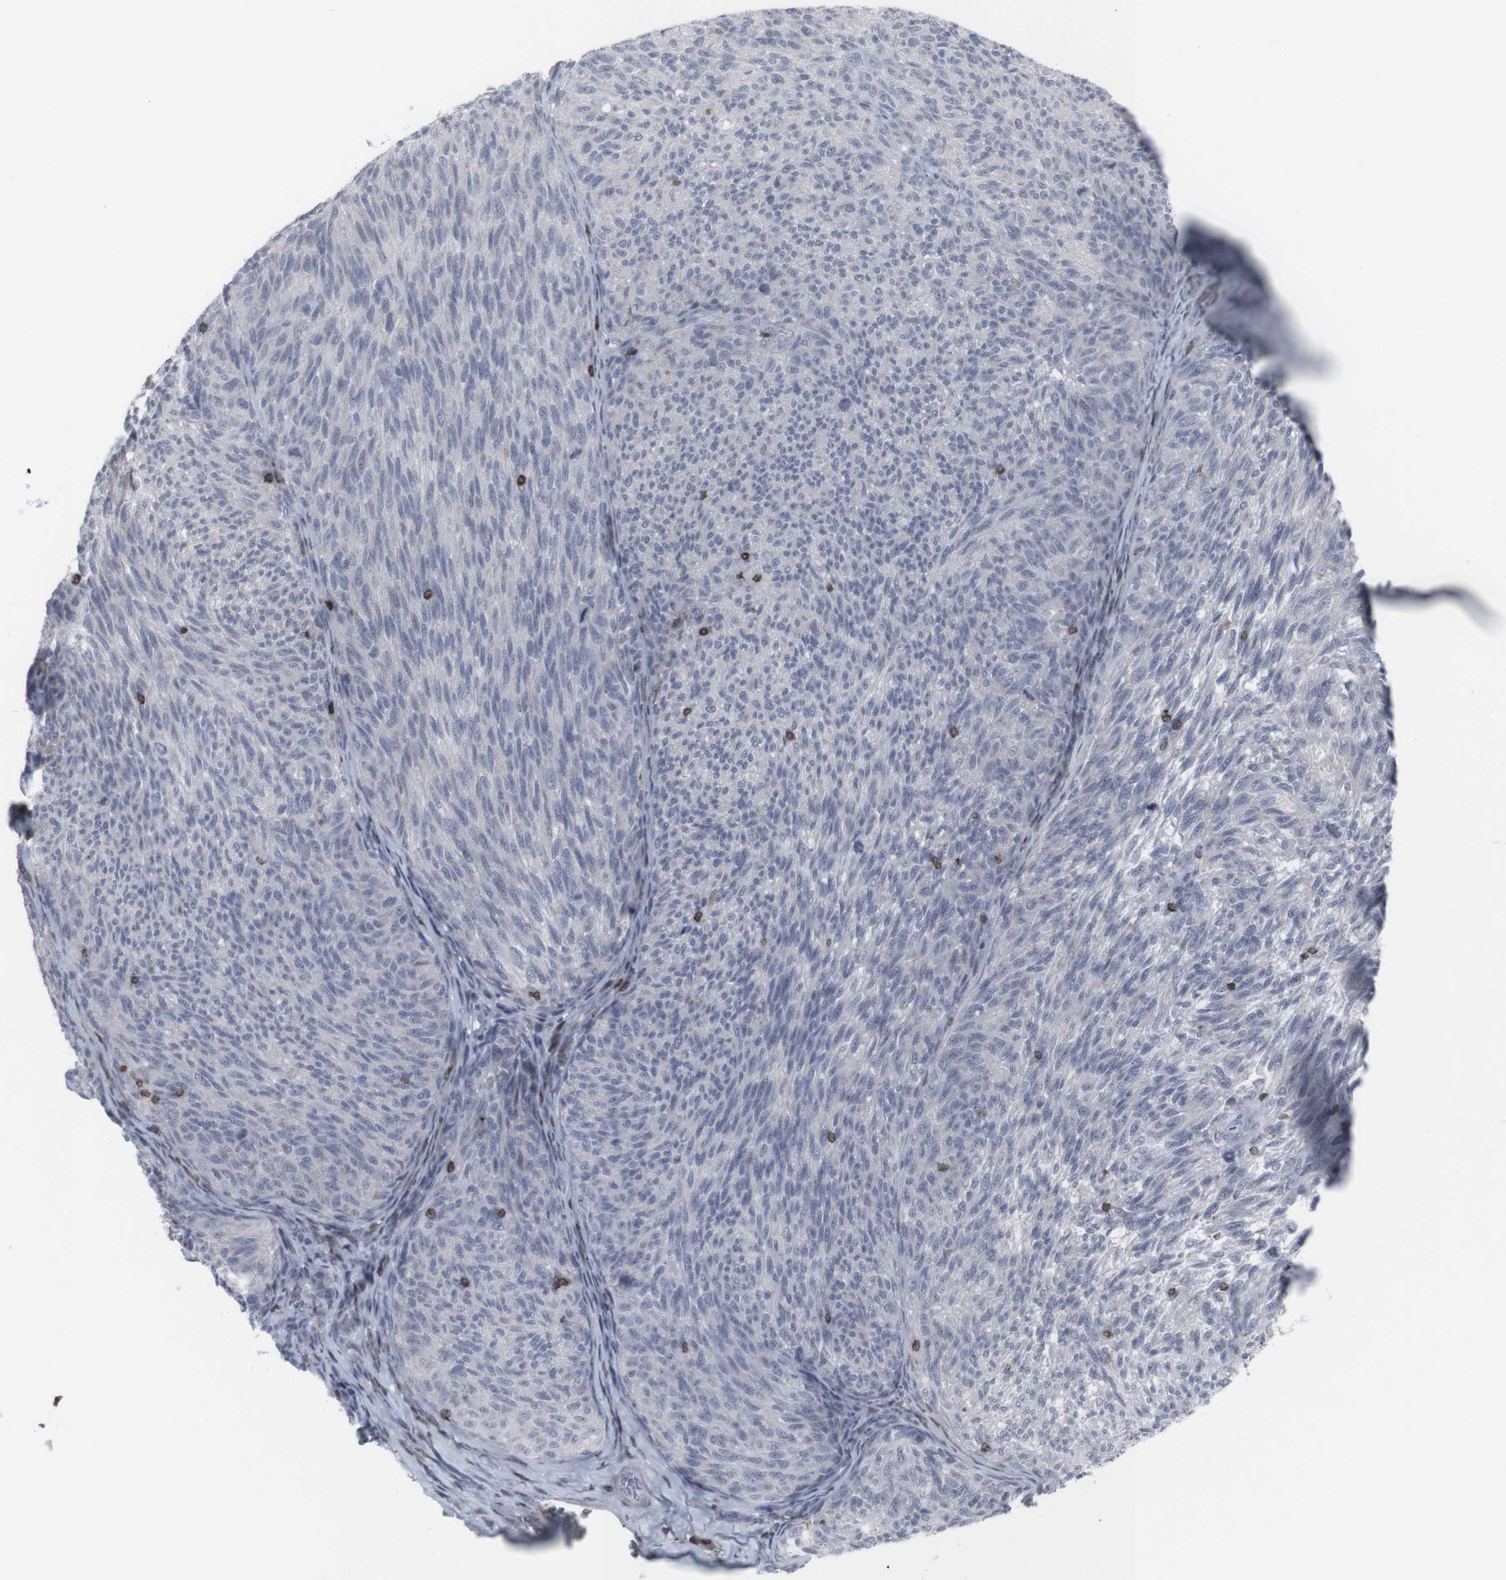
{"staining": {"intensity": "negative", "quantity": "none", "location": "none"}, "tissue": "melanoma", "cell_type": "Tumor cells", "image_type": "cancer", "snomed": [{"axis": "morphology", "description": "Malignant melanoma, NOS"}, {"axis": "topography", "description": "Skin"}], "caption": "A photomicrograph of malignant melanoma stained for a protein exhibits no brown staining in tumor cells. (Stains: DAB IHC with hematoxylin counter stain, Microscopy: brightfield microscopy at high magnification).", "gene": "APOBEC2", "patient": {"sex": "female", "age": 73}}